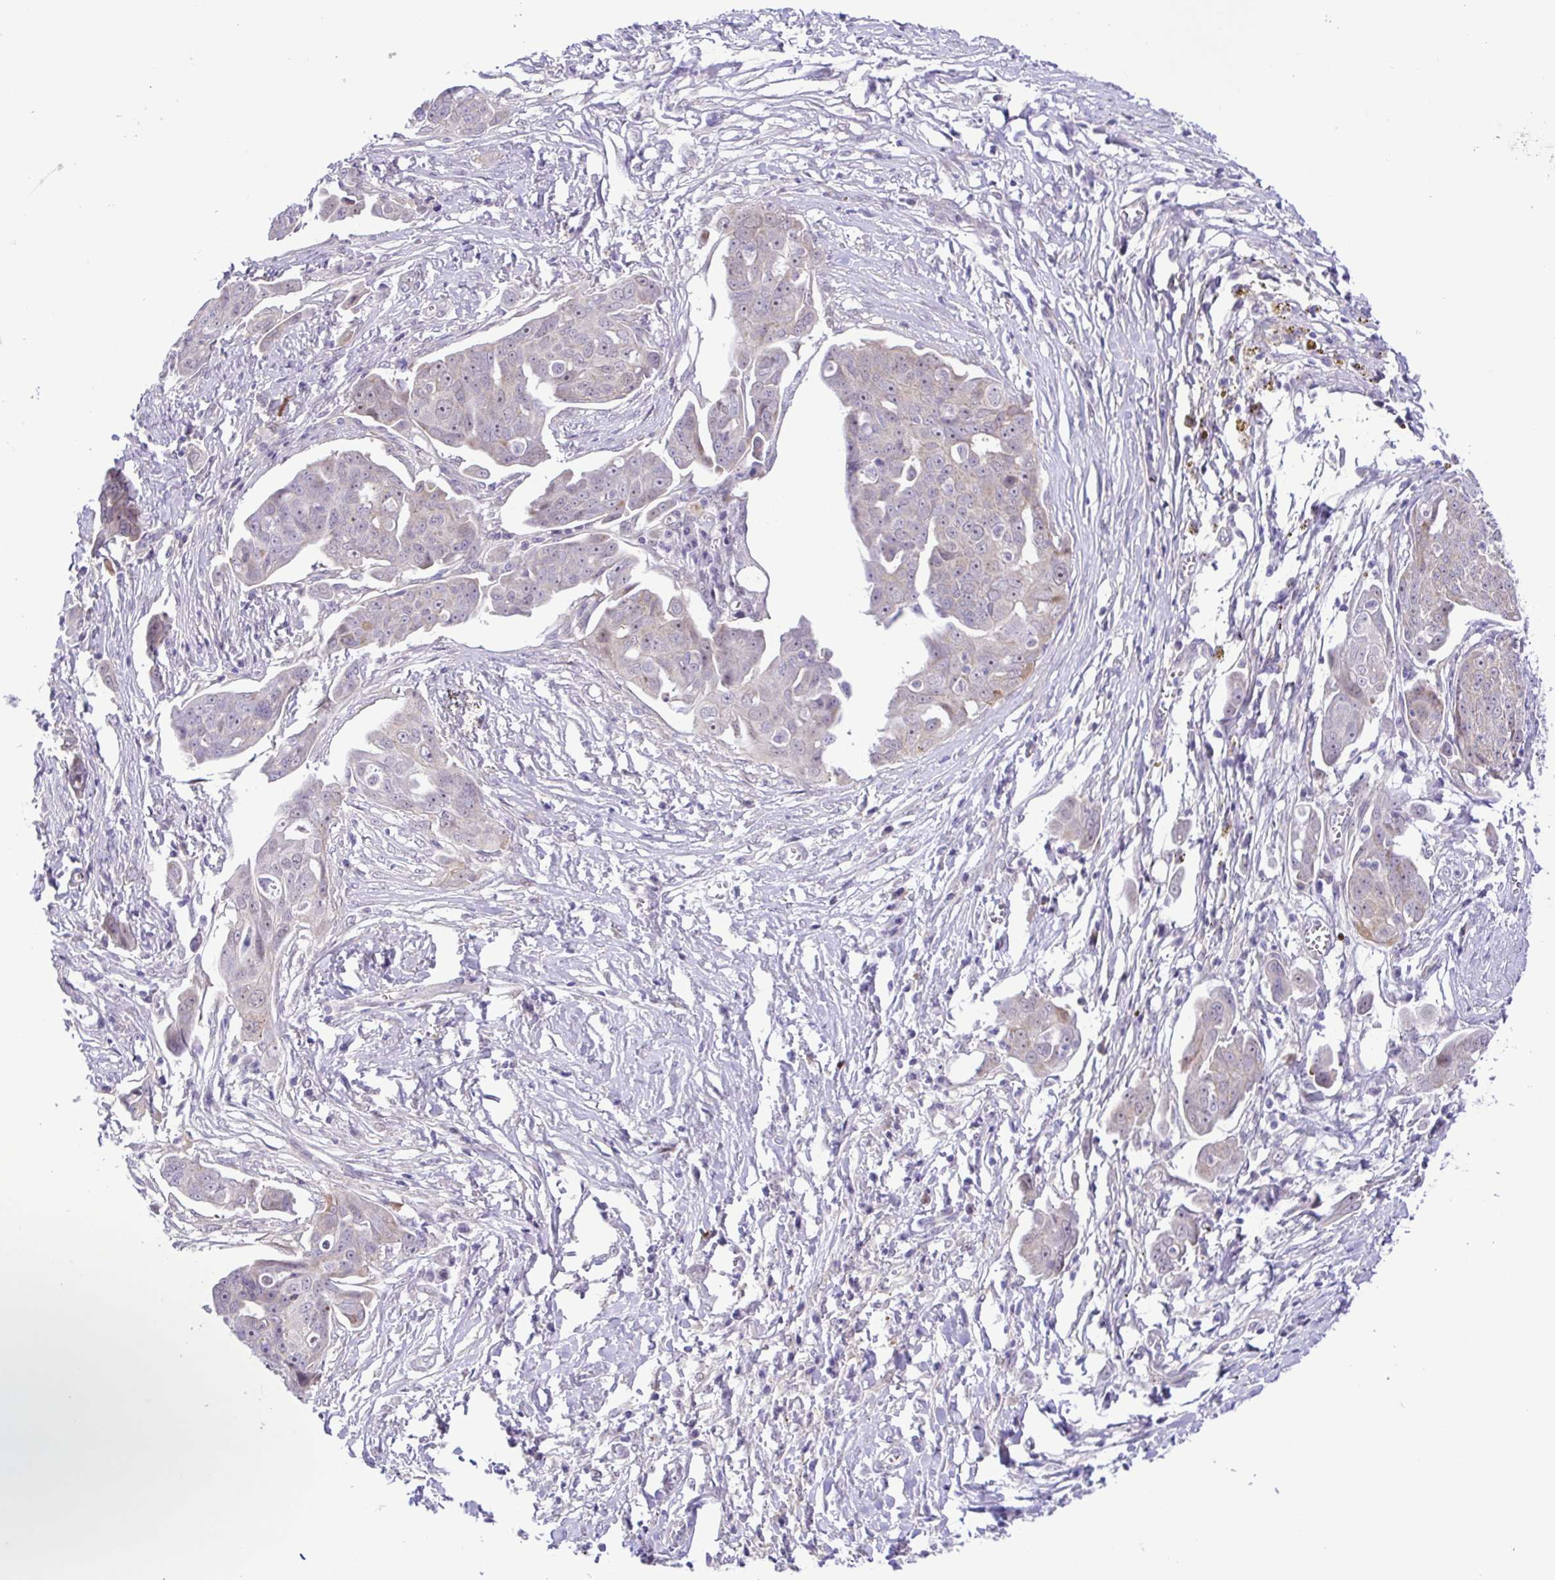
{"staining": {"intensity": "weak", "quantity": "<25%", "location": "cytoplasmic/membranous"}, "tissue": "ovarian cancer", "cell_type": "Tumor cells", "image_type": "cancer", "snomed": [{"axis": "morphology", "description": "Carcinoma, endometroid"}, {"axis": "topography", "description": "Ovary"}], "caption": "A micrograph of ovarian cancer (endometroid carcinoma) stained for a protein shows no brown staining in tumor cells. The staining is performed using DAB (3,3'-diaminobenzidine) brown chromogen with nuclei counter-stained in using hematoxylin.", "gene": "DCLK2", "patient": {"sex": "female", "age": 70}}